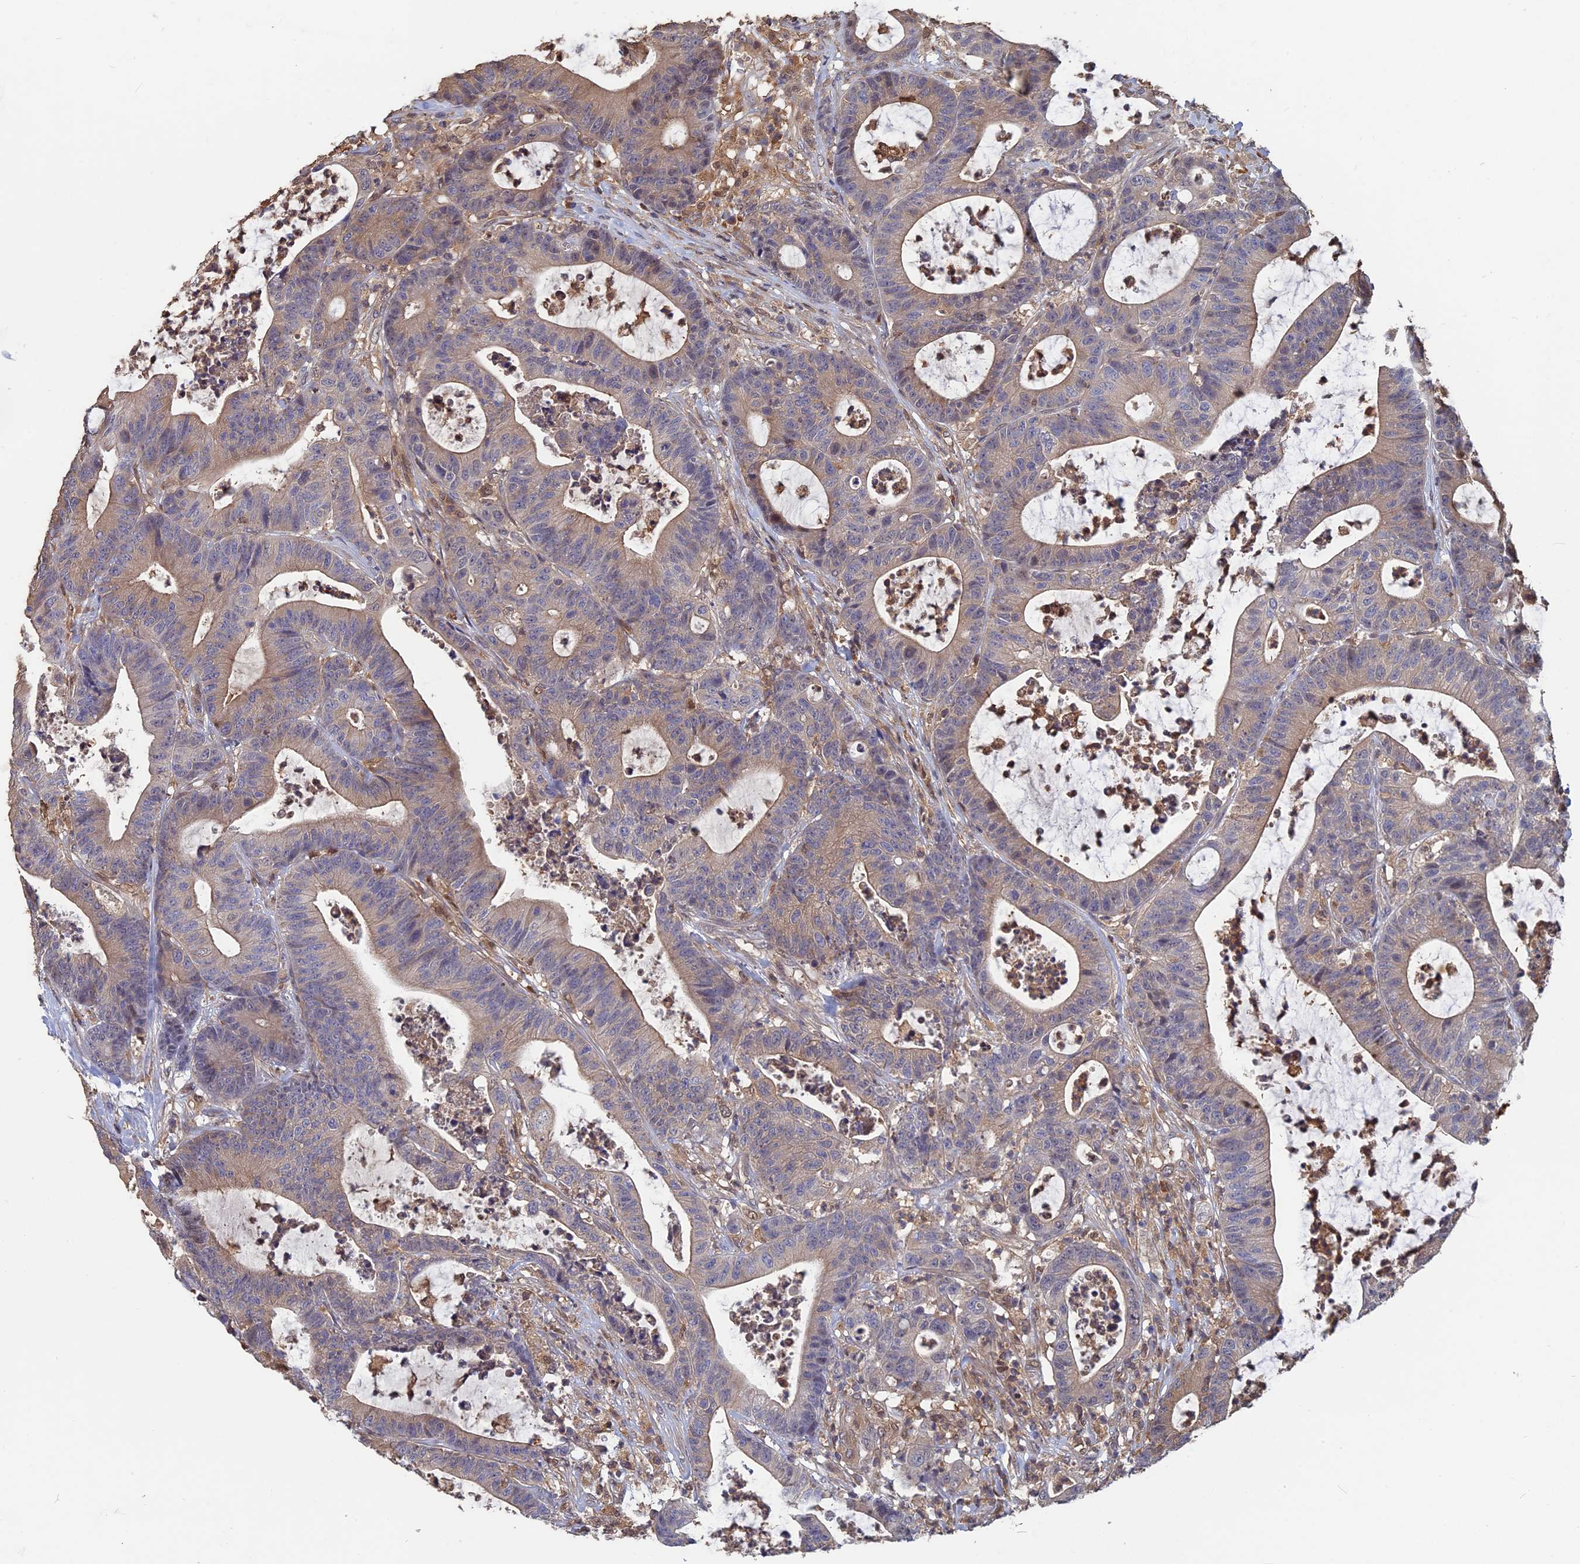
{"staining": {"intensity": "weak", "quantity": "25%-75%", "location": "cytoplasmic/membranous"}, "tissue": "colorectal cancer", "cell_type": "Tumor cells", "image_type": "cancer", "snomed": [{"axis": "morphology", "description": "Adenocarcinoma, NOS"}, {"axis": "topography", "description": "Colon"}], "caption": "Immunohistochemistry (IHC) (DAB) staining of adenocarcinoma (colorectal) reveals weak cytoplasmic/membranous protein expression in approximately 25%-75% of tumor cells.", "gene": "BLVRA", "patient": {"sex": "female", "age": 84}}